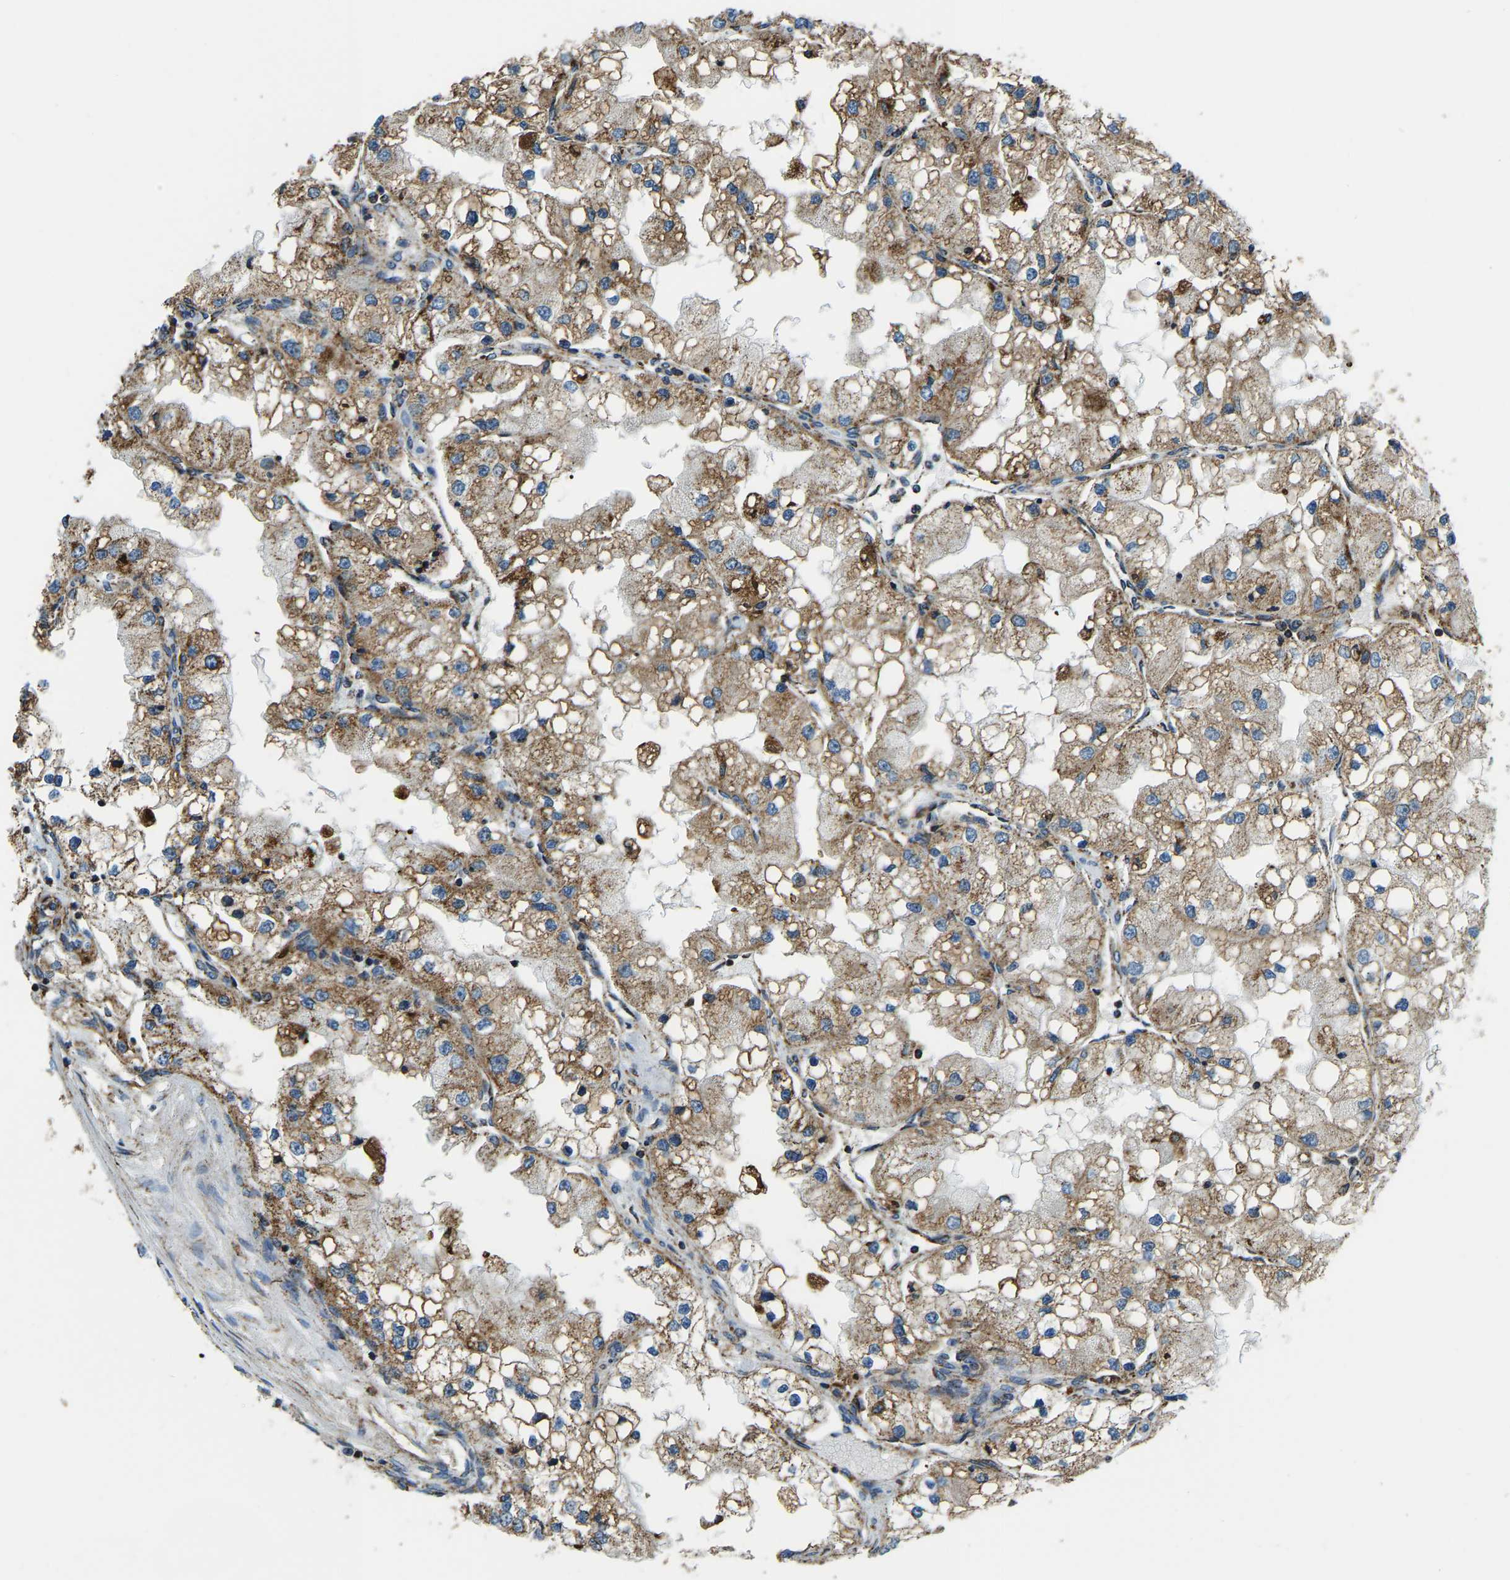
{"staining": {"intensity": "moderate", "quantity": ">75%", "location": "cytoplasmic/membranous"}, "tissue": "renal cancer", "cell_type": "Tumor cells", "image_type": "cancer", "snomed": [{"axis": "morphology", "description": "Adenocarcinoma, NOS"}, {"axis": "topography", "description": "Kidney"}], "caption": "This histopathology image exhibits immunohistochemistry staining of human renal cancer (adenocarcinoma), with medium moderate cytoplasmic/membranous expression in about >75% of tumor cells.", "gene": "RBM33", "patient": {"sex": "male", "age": 68}}